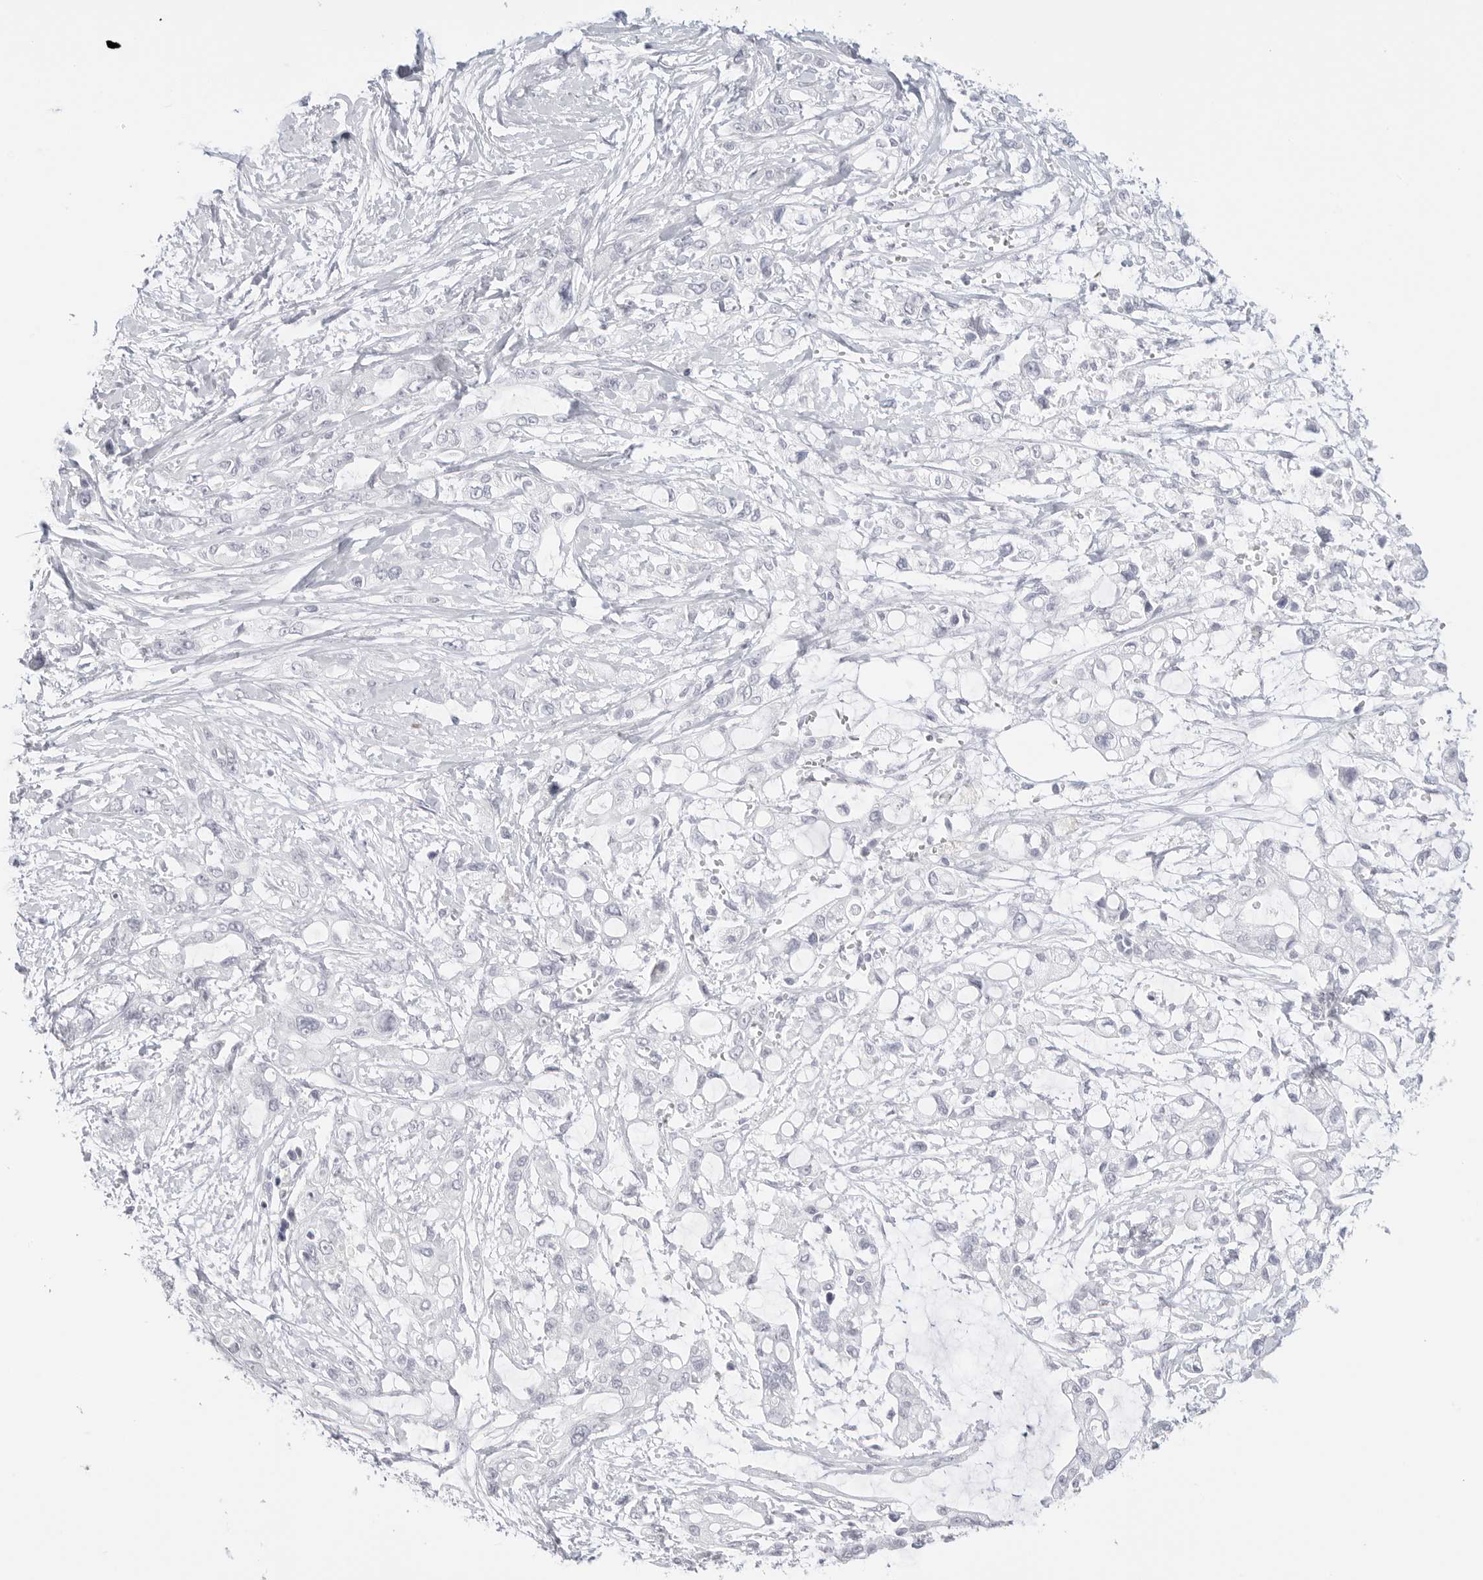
{"staining": {"intensity": "negative", "quantity": "none", "location": "none"}, "tissue": "pancreatic cancer", "cell_type": "Tumor cells", "image_type": "cancer", "snomed": [{"axis": "morphology", "description": "Adenocarcinoma, NOS"}, {"axis": "topography", "description": "Pancreas"}], "caption": "Immunohistochemical staining of human adenocarcinoma (pancreatic) demonstrates no significant staining in tumor cells.", "gene": "HMGCS2", "patient": {"sex": "male", "age": 68}}